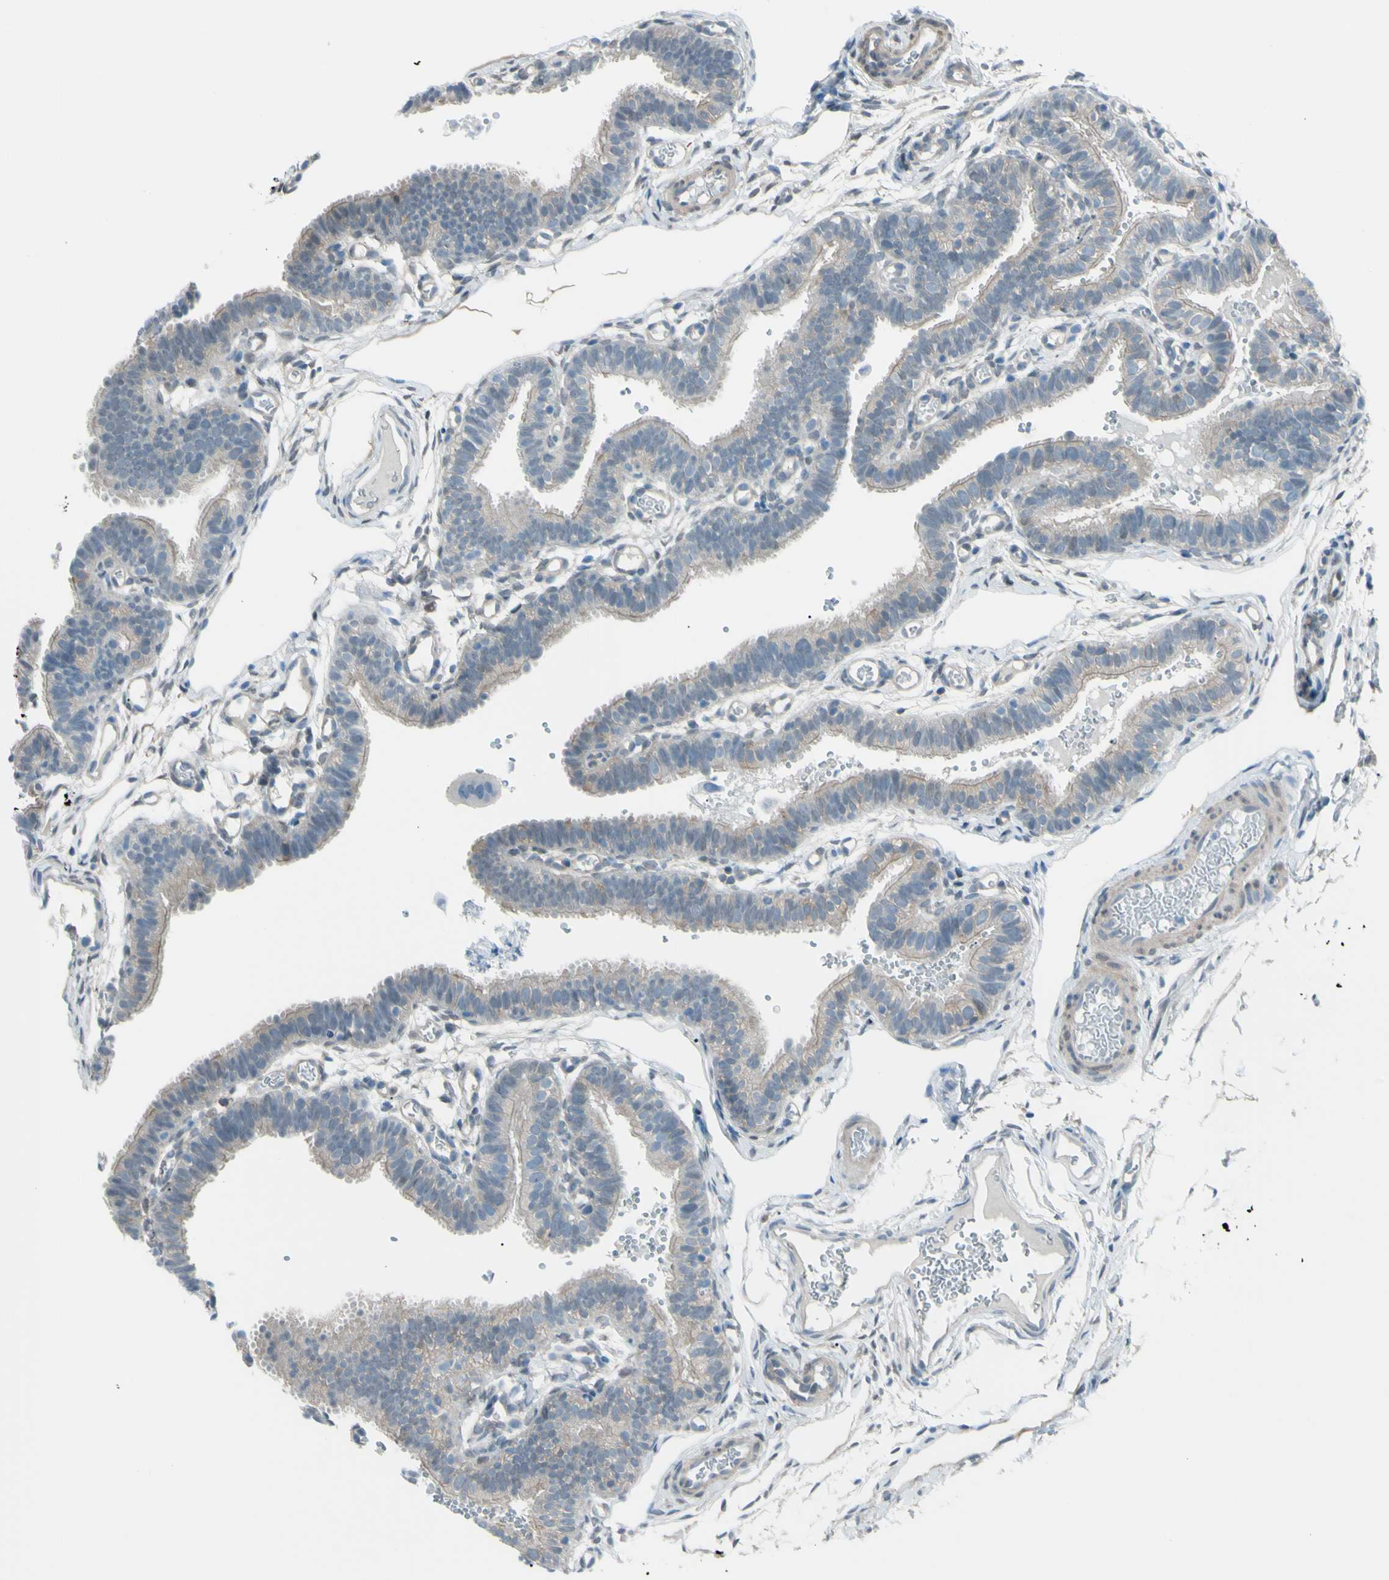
{"staining": {"intensity": "moderate", "quantity": "25%-75%", "location": "cytoplasmic/membranous"}, "tissue": "fallopian tube", "cell_type": "Glandular cells", "image_type": "normal", "snomed": [{"axis": "morphology", "description": "Normal tissue, NOS"}, {"axis": "topography", "description": "Fallopian tube"}, {"axis": "topography", "description": "Placenta"}], "caption": "About 25%-75% of glandular cells in normal human fallopian tube show moderate cytoplasmic/membranous protein positivity as visualized by brown immunohistochemical staining.", "gene": "YWHAQ", "patient": {"sex": "female", "age": 34}}